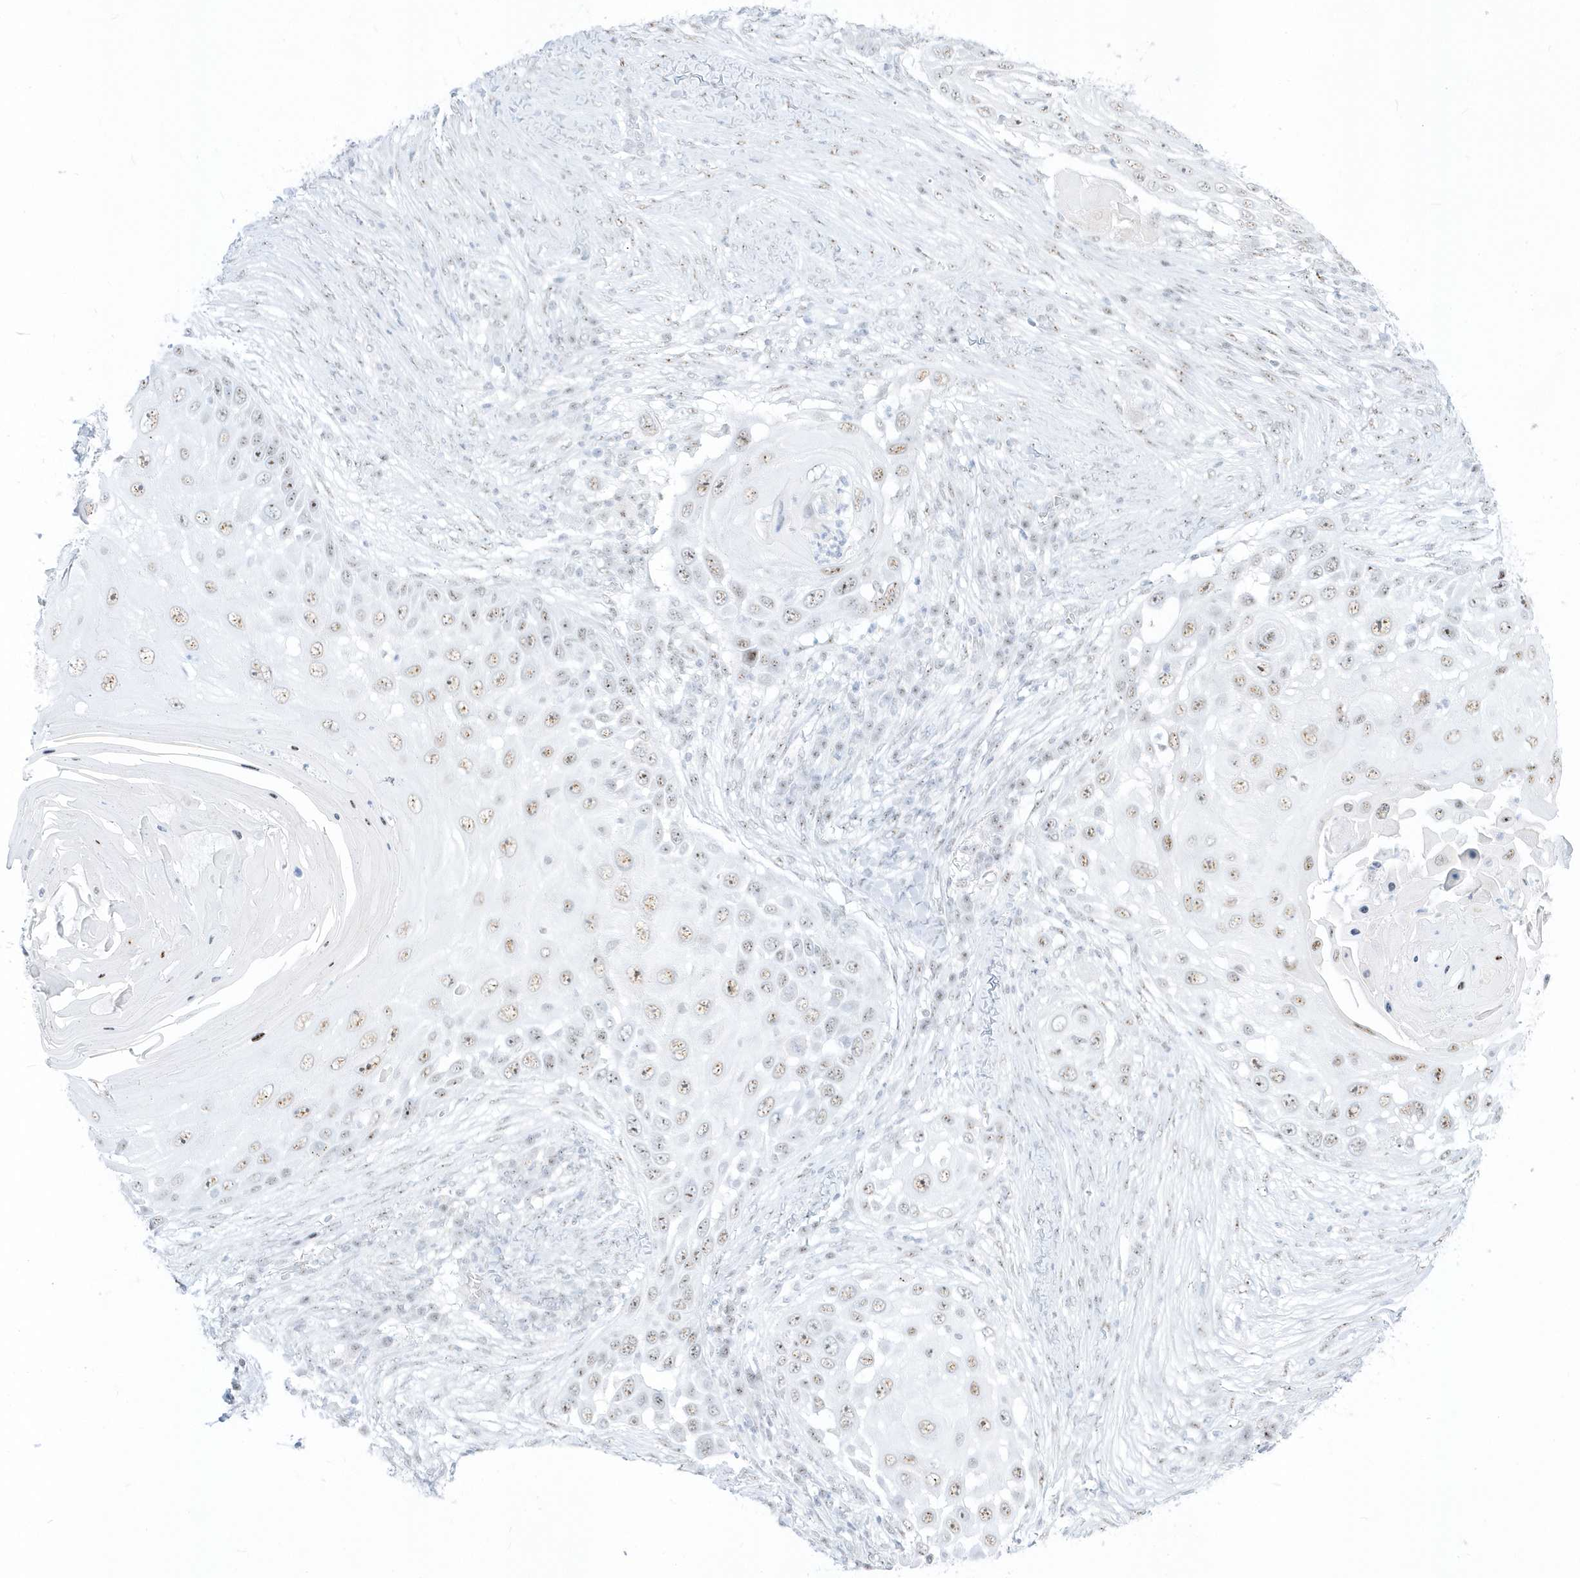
{"staining": {"intensity": "weak", "quantity": ">75%", "location": "nuclear"}, "tissue": "skin cancer", "cell_type": "Tumor cells", "image_type": "cancer", "snomed": [{"axis": "morphology", "description": "Squamous cell carcinoma, NOS"}, {"axis": "topography", "description": "Skin"}], "caption": "Skin cancer stained with immunohistochemistry (IHC) displays weak nuclear expression in approximately >75% of tumor cells.", "gene": "PLEKHN1", "patient": {"sex": "female", "age": 44}}